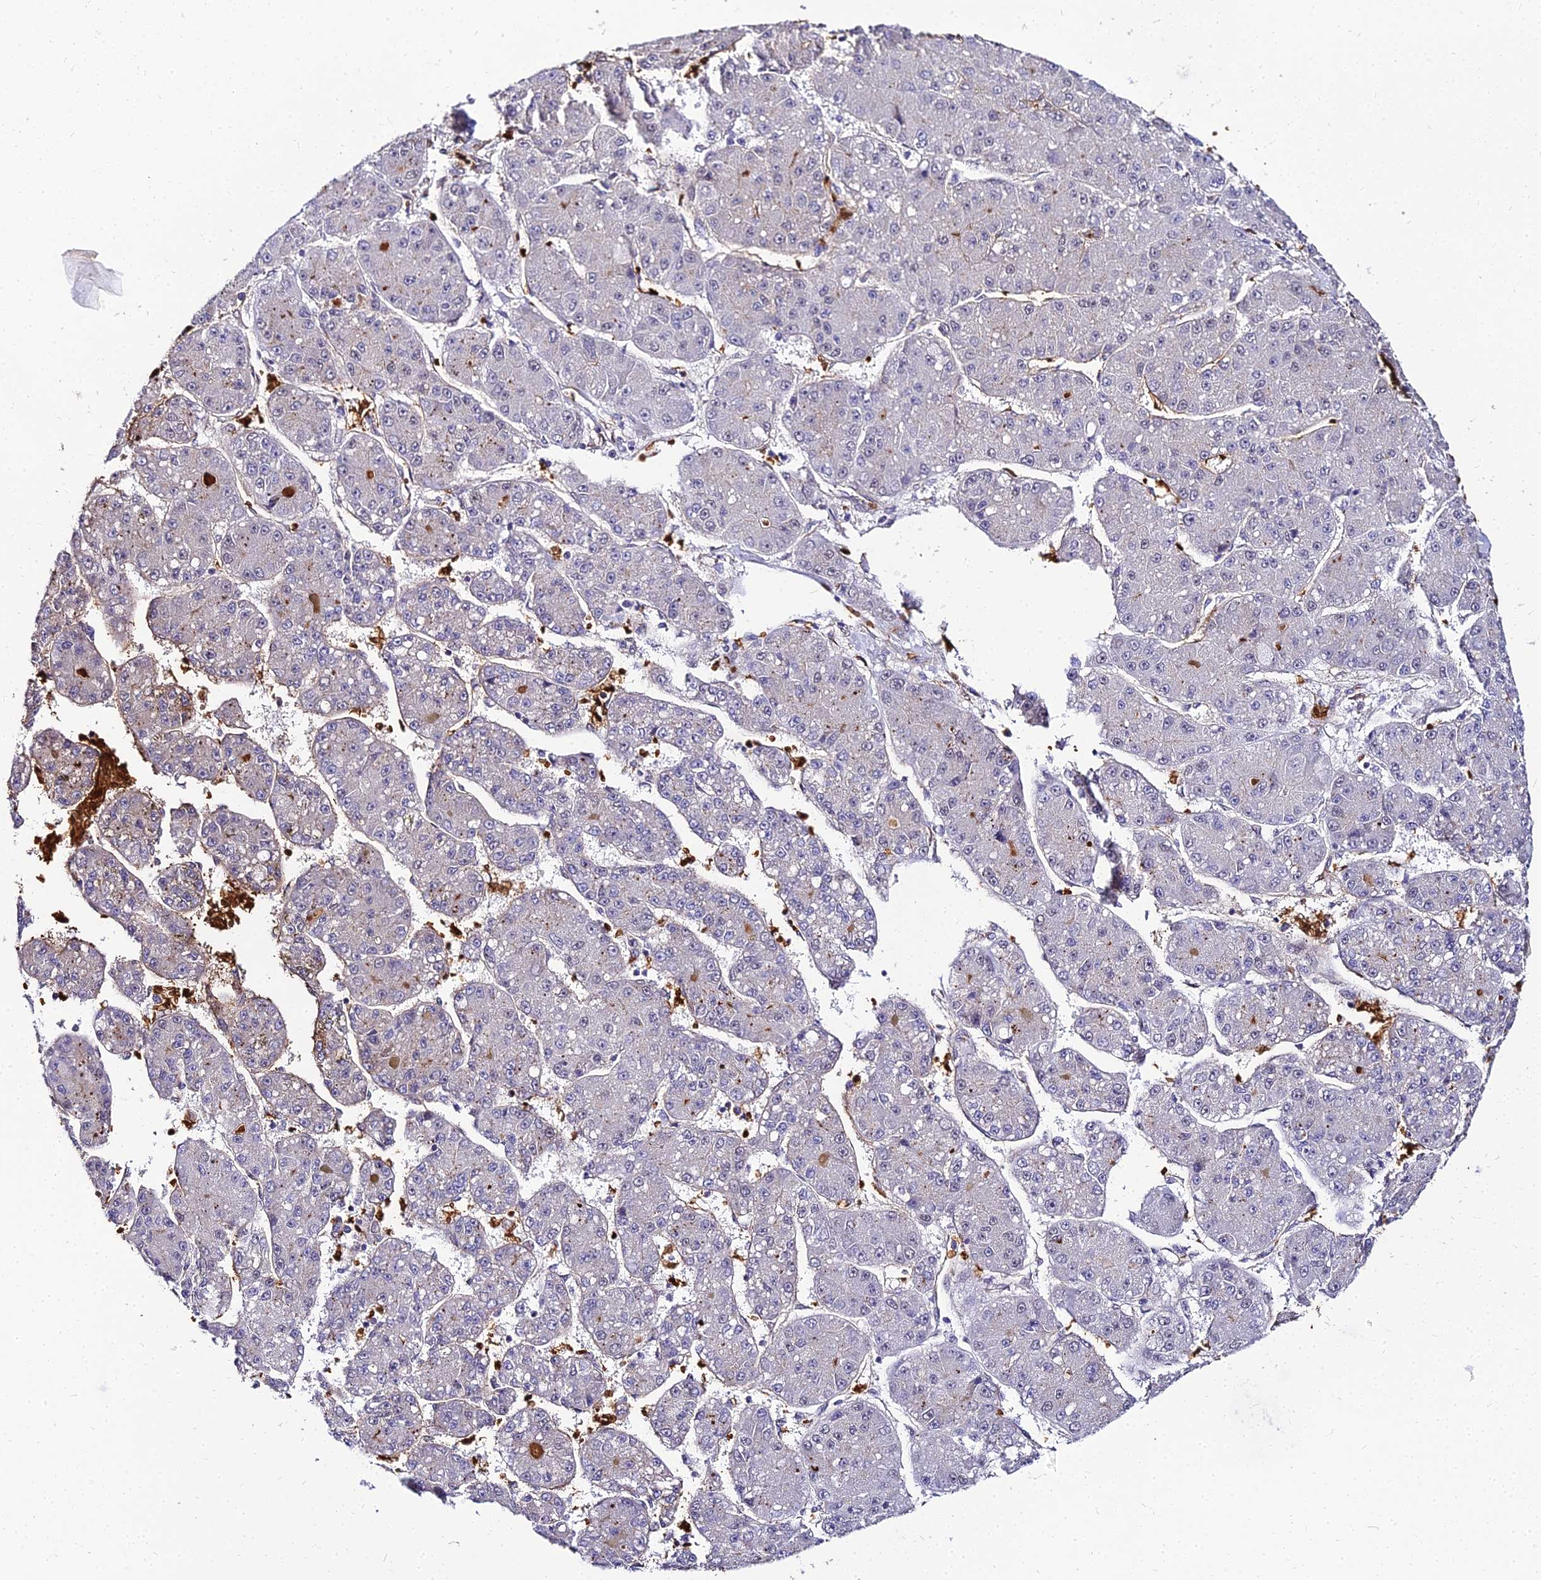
{"staining": {"intensity": "negative", "quantity": "none", "location": "none"}, "tissue": "liver cancer", "cell_type": "Tumor cells", "image_type": "cancer", "snomed": [{"axis": "morphology", "description": "Carcinoma, Hepatocellular, NOS"}, {"axis": "topography", "description": "Liver"}], "caption": "A micrograph of hepatocellular carcinoma (liver) stained for a protein shows no brown staining in tumor cells.", "gene": "BCL9", "patient": {"sex": "male", "age": 67}}